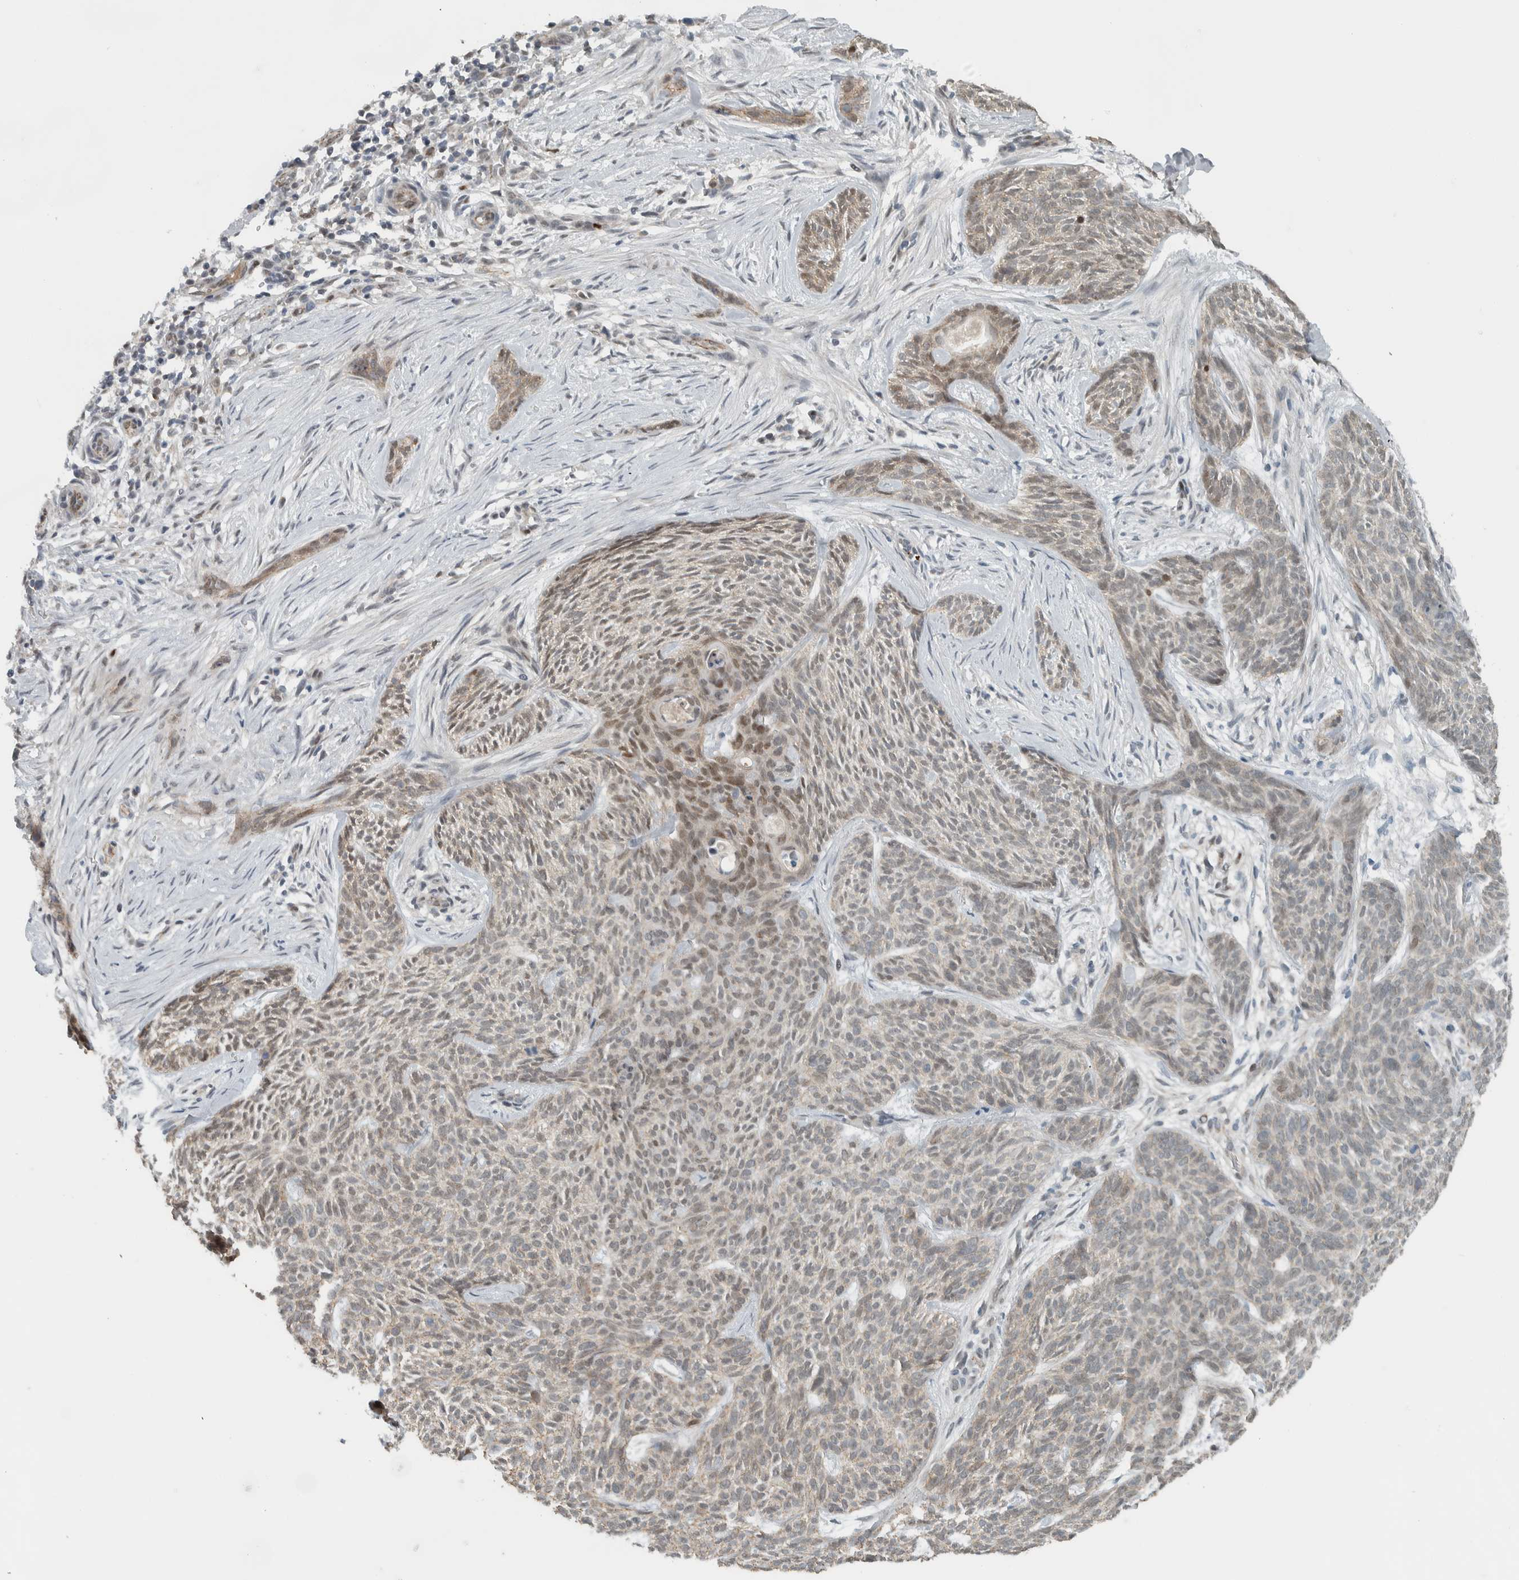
{"staining": {"intensity": "weak", "quantity": "25%-75%", "location": "nuclear"}, "tissue": "skin cancer", "cell_type": "Tumor cells", "image_type": "cancer", "snomed": [{"axis": "morphology", "description": "Basal cell carcinoma"}, {"axis": "topography", "description": "Skin"}], "caption": "A micrograph showing weak nuclear staining in approximately 25%-75% of tumor cells in skin basal cell carcinoma, as visualized by brown immunohistochemical staining.", "gene": "ADPRM", "patient": {"sex": "female", "age": 59}}